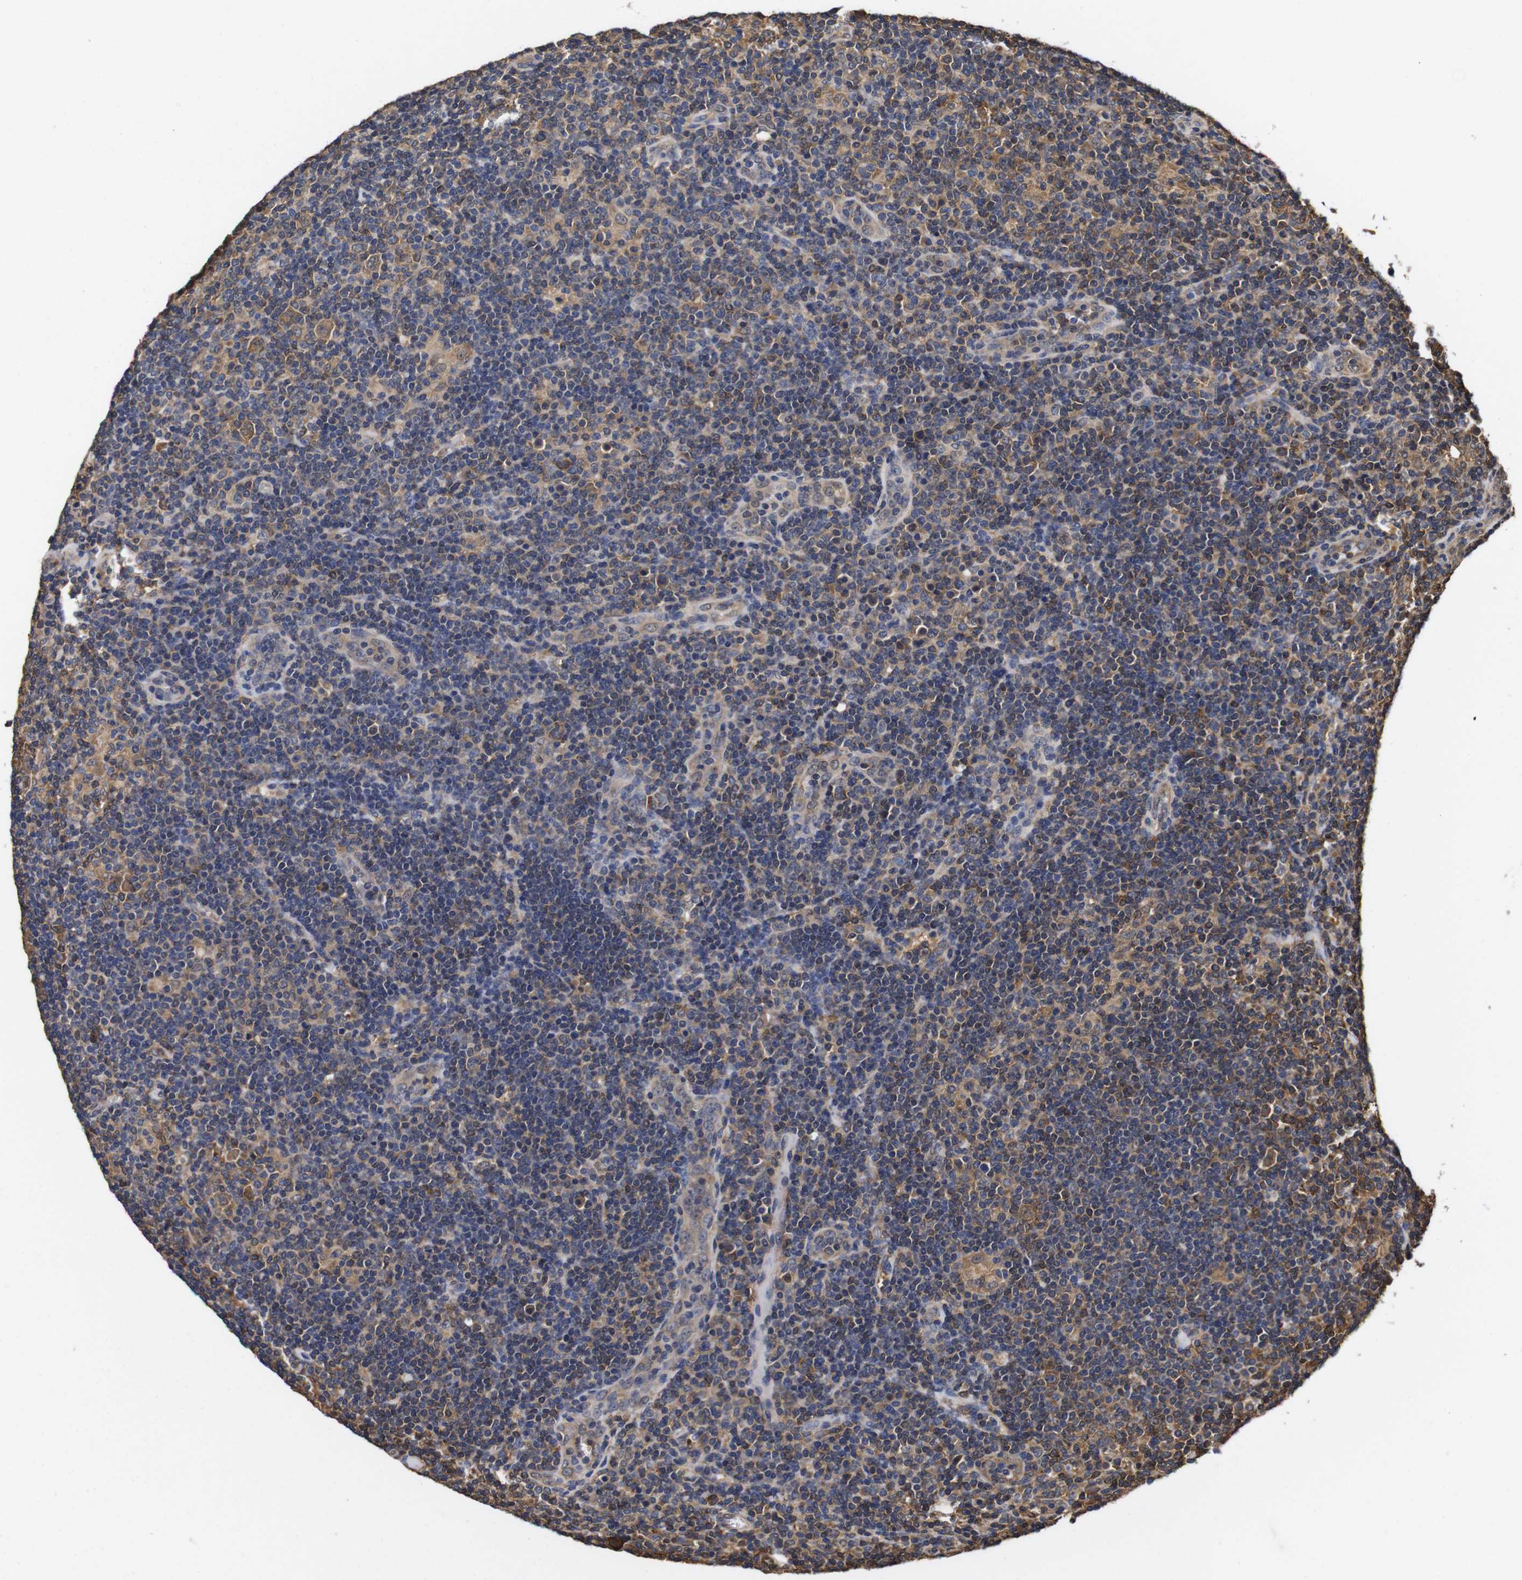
{"staining": {"intensity": "weak", "quantity": ">75%", "location": "cytoplasmic/membranous"}, "tissue": "lymphoma", "cell_type": "Tumor cells", "image_type": "cancer", "snomed": [{"axis": "morphology", "description": "Hodgkin's disease, NOS"}, {"axis": "topography", "description": "Lymph node"}], "caption": "This image demonstrates immunohistochemistry staining of Hodgkin's disease, with low weak cytoplasmic/membranous staining in about >75% of tumor cells.", "gene": "LRRCC1", "patient": {"sex": "female", "age": 57}}